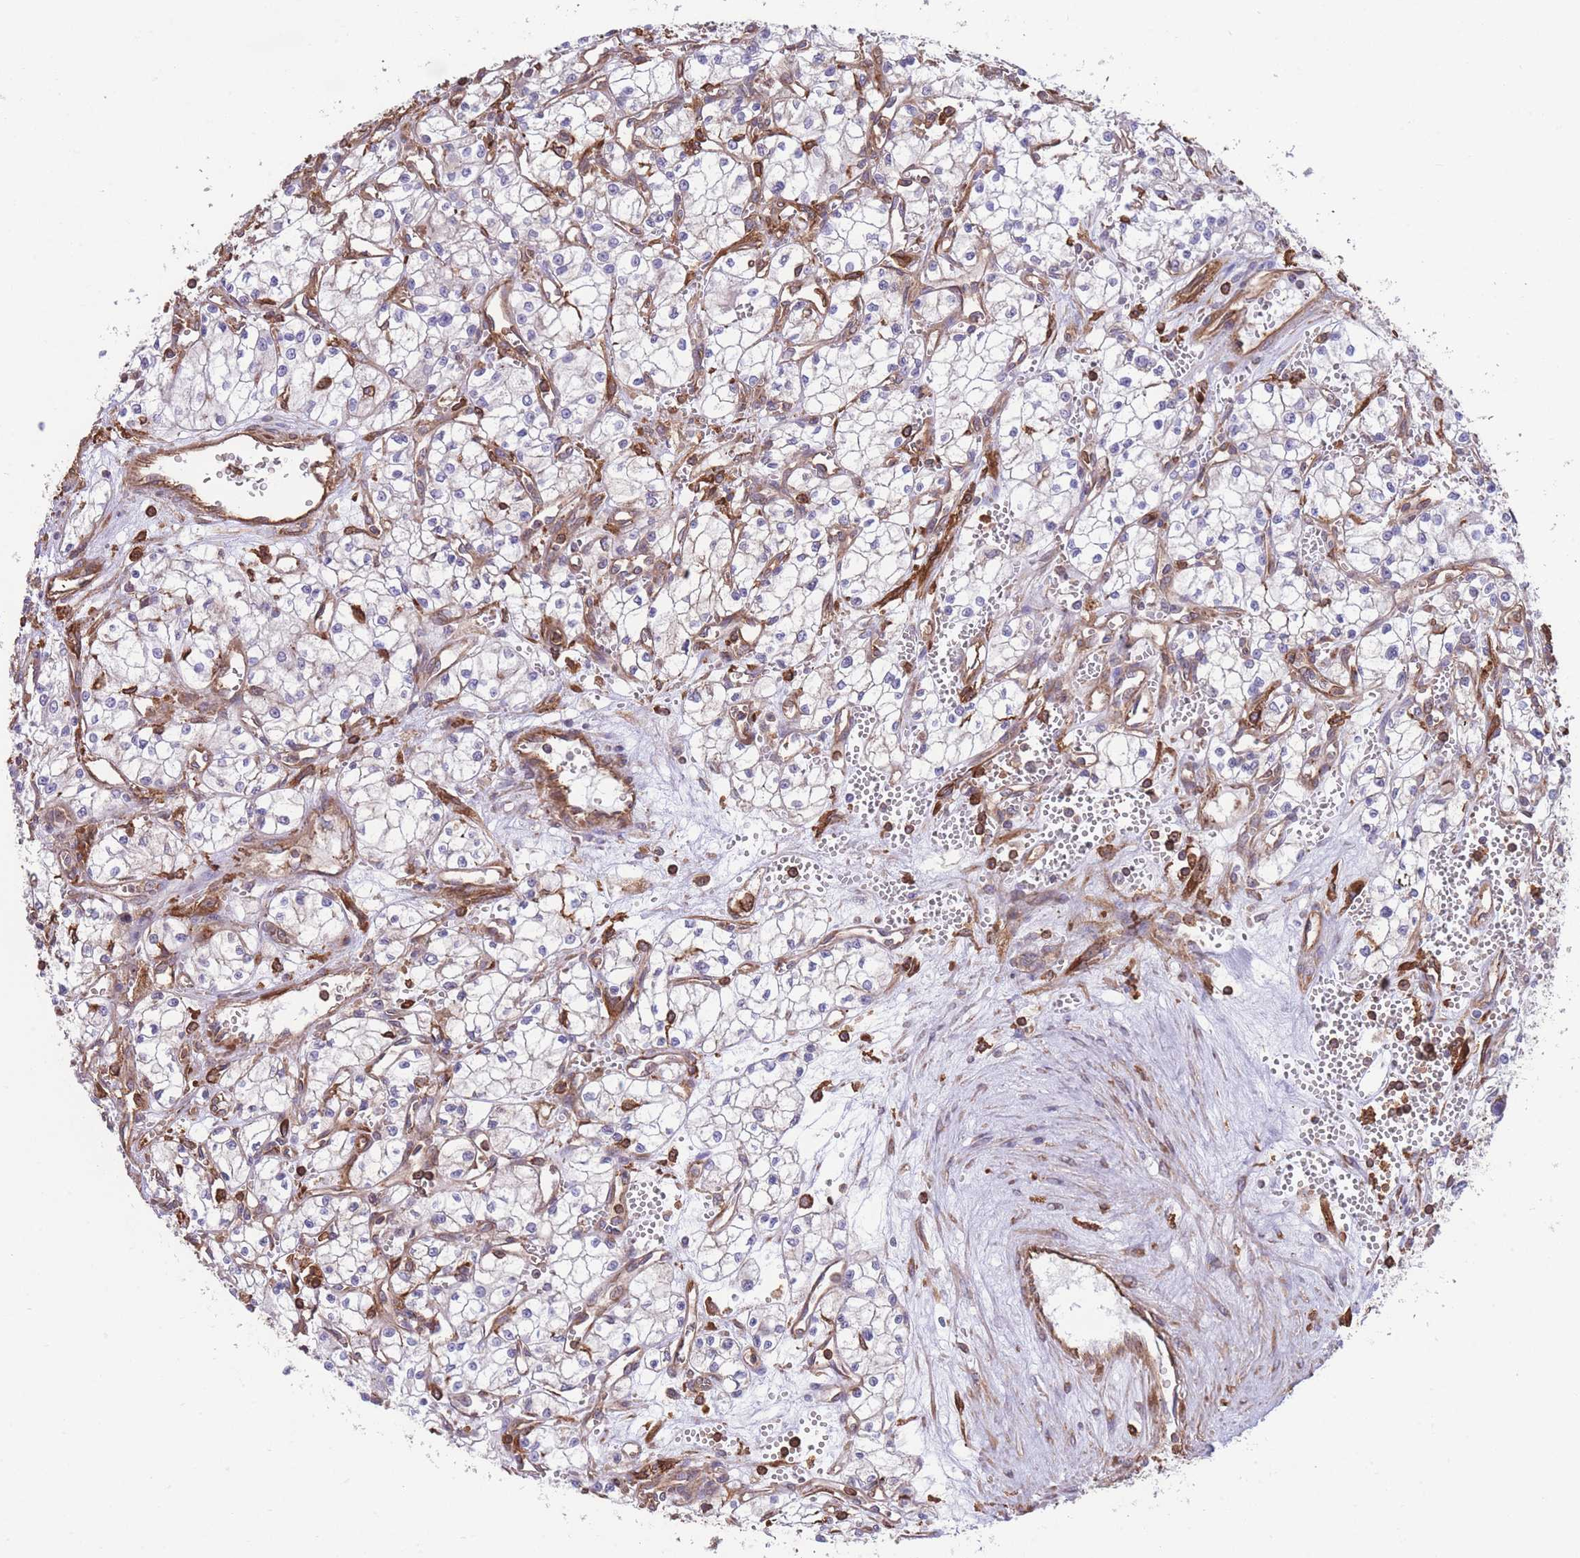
{"staining": {"intensity": "negative", "quantity": "none", "location": "none"}, "tissue": "renal cancer", "cell_type": "Tumor cells", "image_type": "cancer", "snomed": [{"axis": "morphology", "description": "Adenocarcinoma, NOS"}, {"axis": "topography", "description": "Kidney"}], "caption": "High power microscopy photomicrograph of an IHC histopathology image of adenocarcinoma (renal), revealing no significant positivity in tumor cells. (Immunohistochemistry, brightfield microscopy, high magnification).", "gene": "LRRN4CL", "patient": {"sex": "male", "age": 59}}